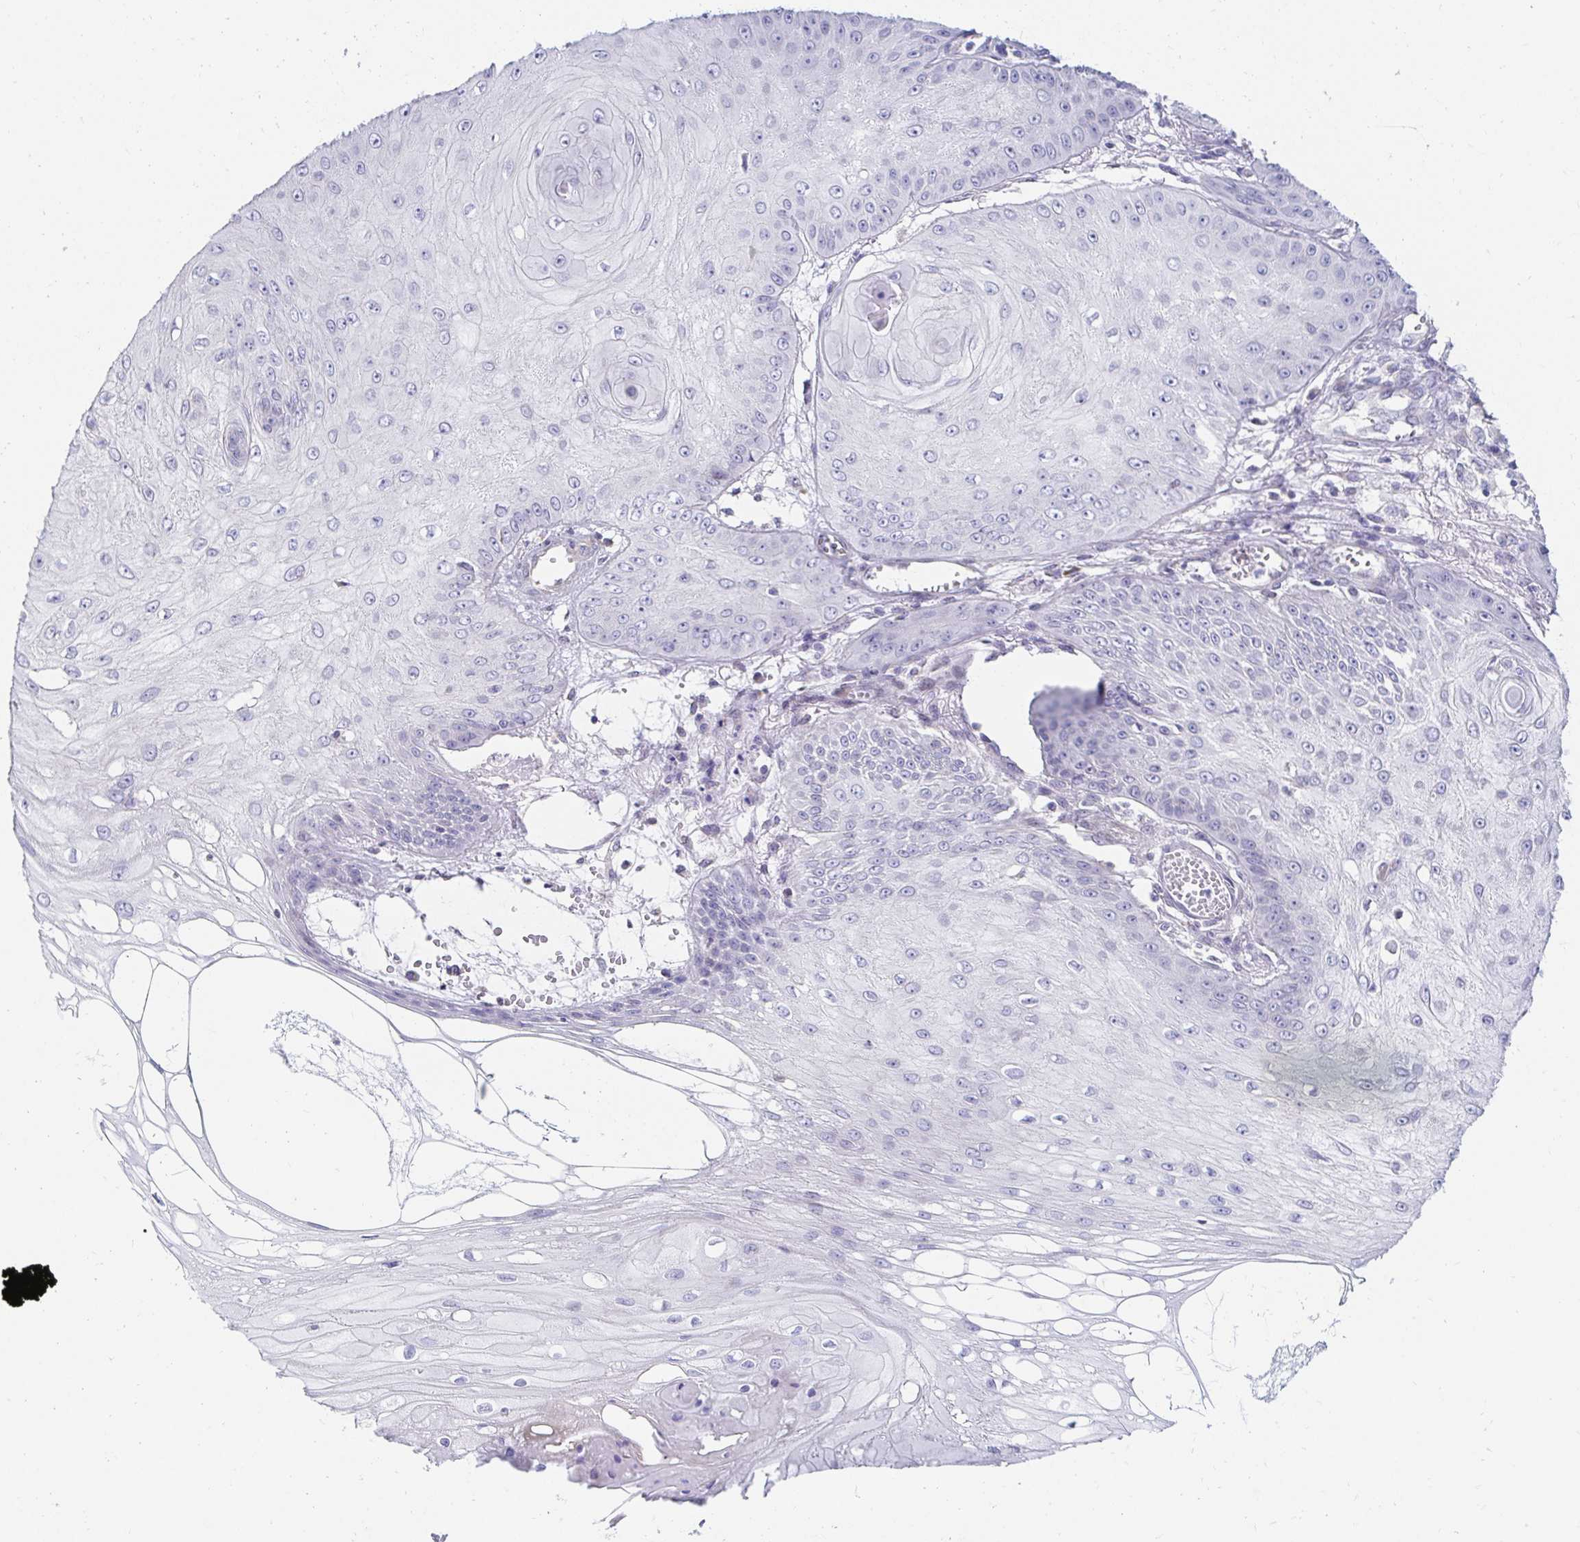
{"staining": {"intensity": "negative", "quantity": "none", "location": "none"}, "tissue": "skin cancer", "cell_type": "Tumor cells", "image_type": "cancer", "snomed": [{"axis": "morphology", "description": "Squamous cell carcinoma, NOS"}, {"axis": "topography", "description": "Skin"}], "caption": "Skin cancer (squamous cell carcinoma) stained for a protein using IHC reveals no staining tumor cells.", "gene": "AKAP14", "patient": {"sex": "male", "age": 70}}